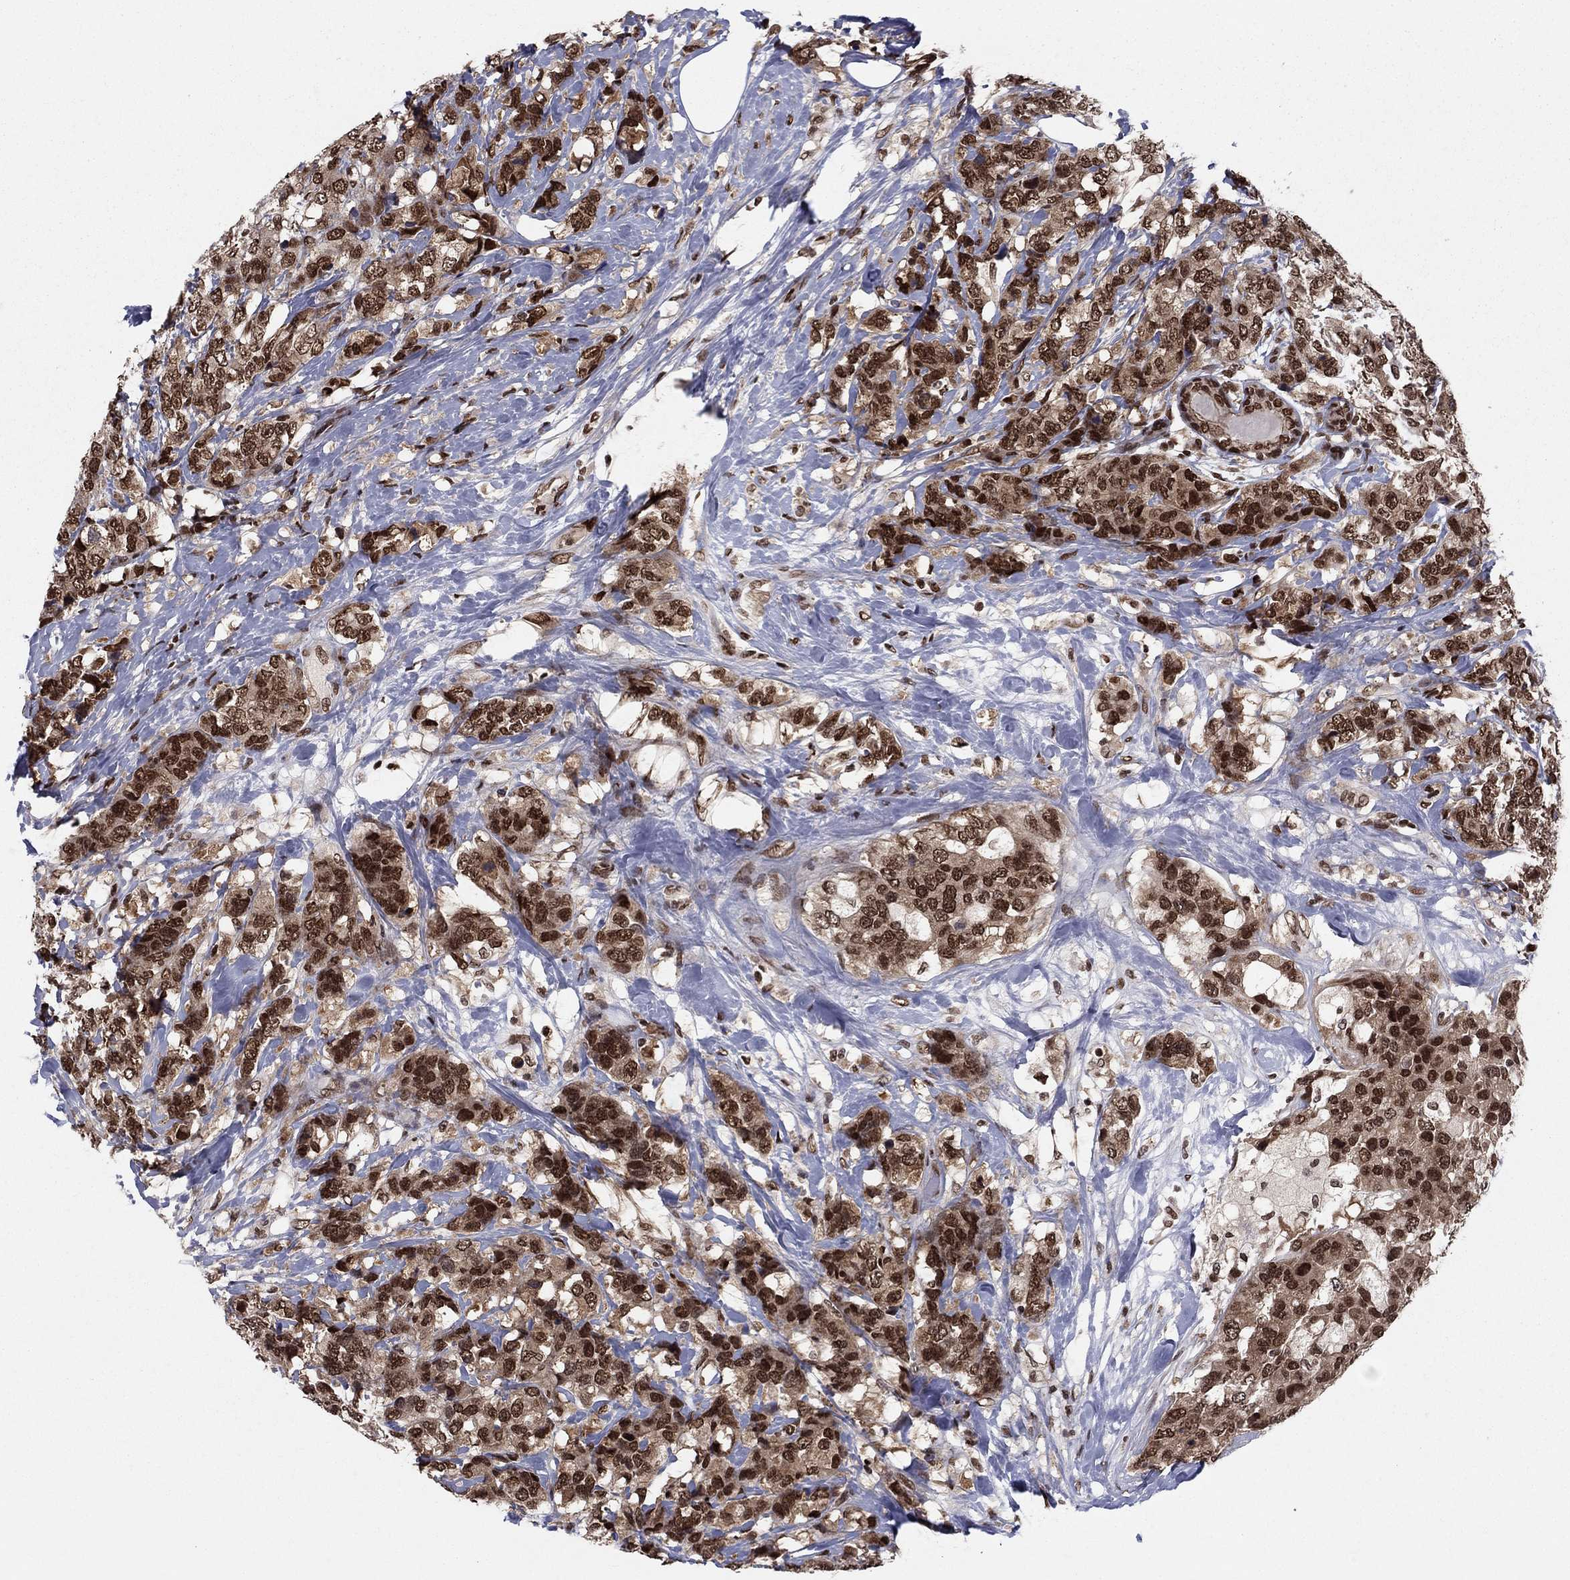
{"staining": {"intensity": "strong", "quantity": "25%-75%", "location": "nuclear"}, "tissue": "breast cancer", "cell_type": "Tumor cells", "image_type": "cancer", "snomed": [{"axis": "morphology", "description": "Lobular carcinoma"}, {"axis": "topography", "description": "Breast"}], "caption": "Brown immunohistochemical staining in human lobular carcinoma (breast) reveals strong nuclear positivity in about 25%-75% of tumor cells.", "gene": "USP54", "patient": {"sex": "female", "age": 59}}